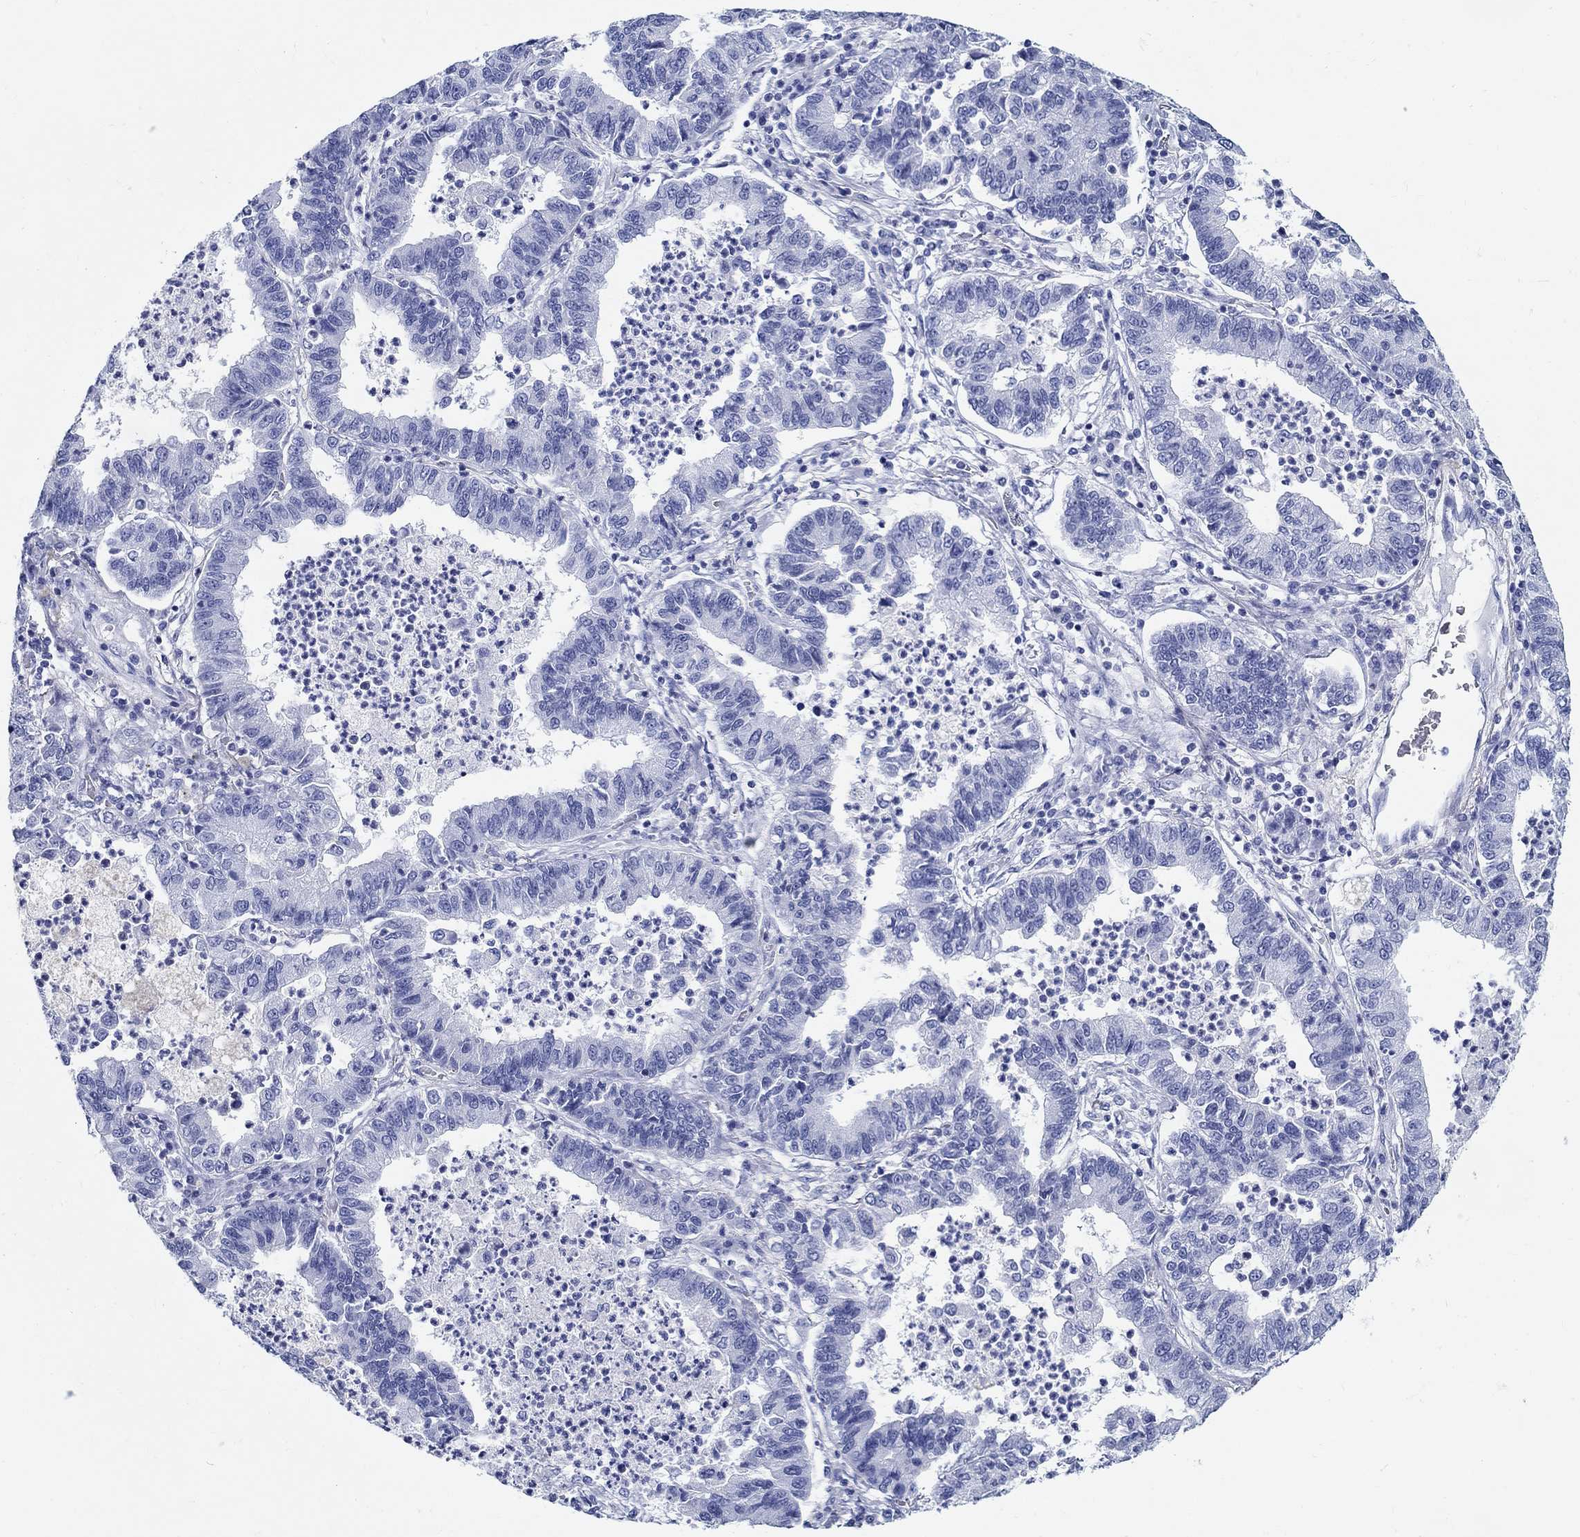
{"staining": {"intensity": "negative", "quantity": "none", "location": "none"}, "tissue": "lung cancer", "cell_type": "Tumor cells", "image_type": "cancer", "snomed": [{"axis": "morphology", "description": "Adenocarcinoma, NOS"}, {"axis": "topography", "description": "Lung"}], "caption": "This histopathology image is of lung adenocarcinoma stained with IHC to label a protein in brown with the nuclei are counter-stained blue. There is no expression in tumor cells.", "gene": "CRYGS", "patient": {"sex": "female", "age": 57}}